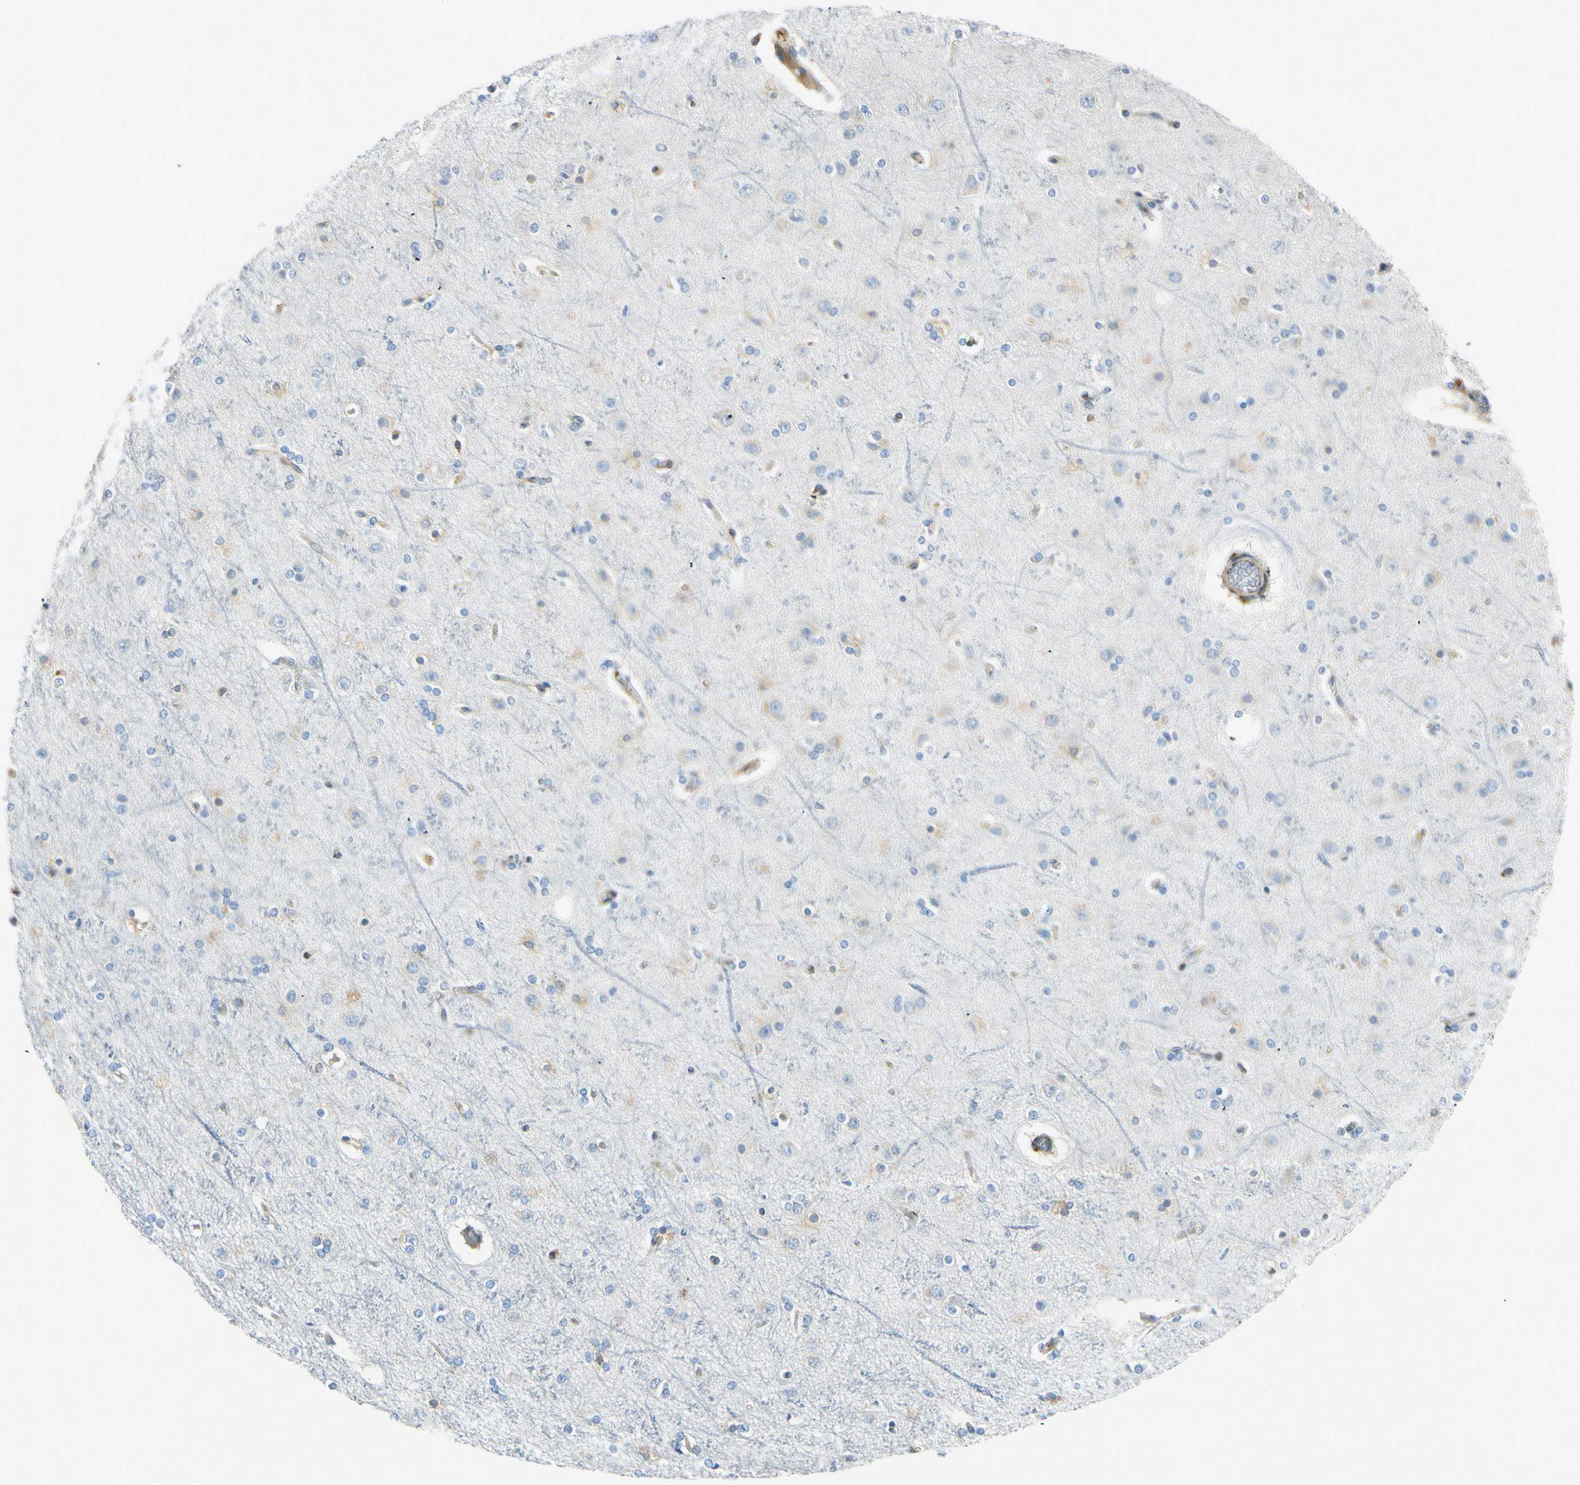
{"staining": {"intensity": "negative", "quantity": "none", "location": "none"}, "tissue": "cerebral cortex", "cell_type": "Glial cells", "image_type": "normal", "snomed": [{"axis": "morphology", "description": "Normal tissue, NOS"}, {"axis": "topography", "description": "Cerebral cortex"}], "caption": "Glial cells are negative for protein expression in normal human cerebral cortex. (Immunohistochemistry, brightfield microscopy, high magnification).", "gene": "FKBP7", "patient": {"sex": "female", "age": 54}}